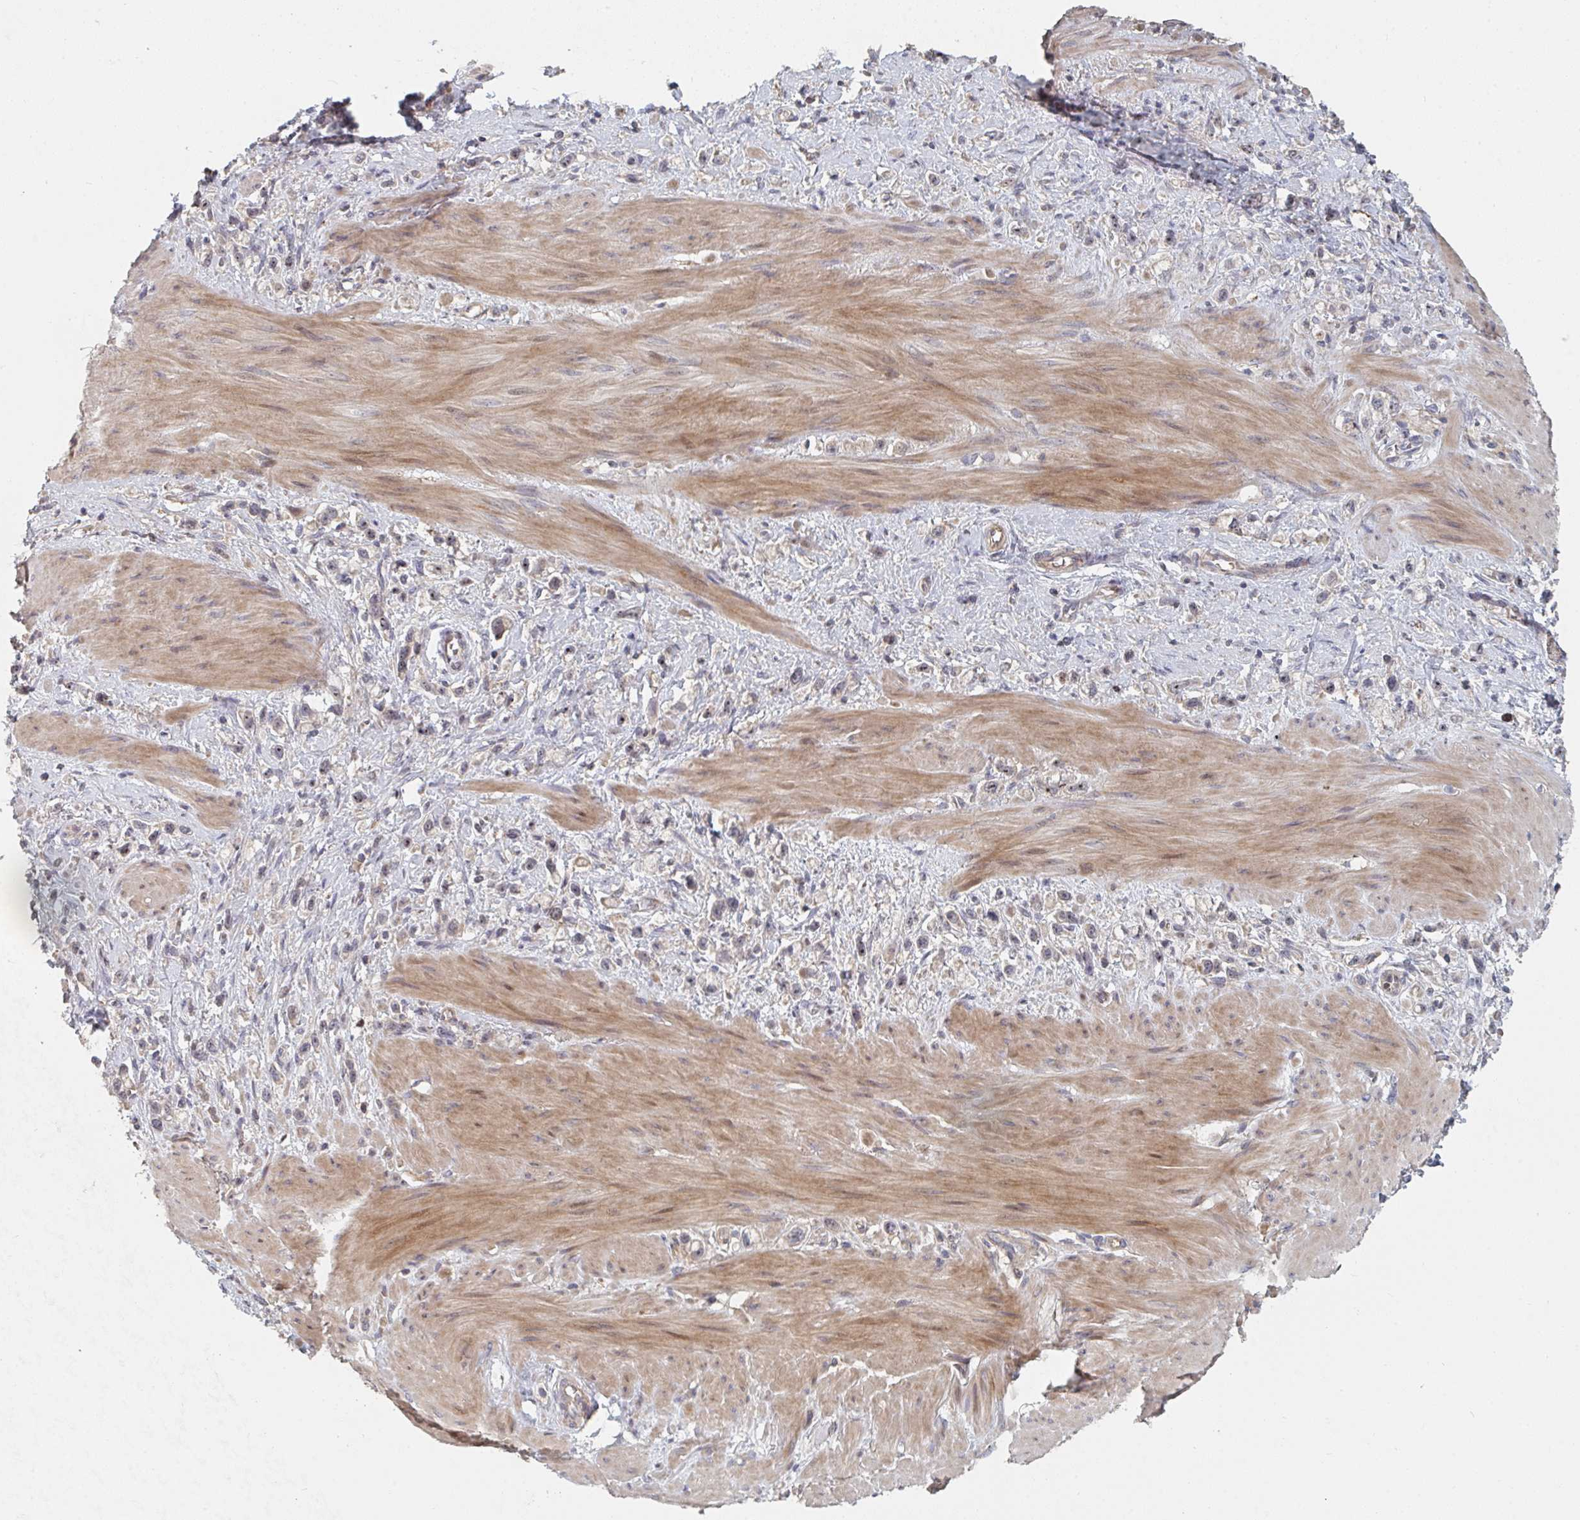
{"staining": {"intensity": "negative", "quantity": "none", "location": "none"}, "tissue": "stomach cancer", "cell_type": "Tumor cells", "image_type": "cancer", "snomed": [{"axis": "morphology", "description": "Adenocarcinoma, NOS"}, {"axis": "topography", "description": "Stomach"}], "caption": "Histopathology image shows no significant protein staining in tumor cells of stomach adenocarcinoma.", "gene": "PTEN", "patient": {"sex": "female", "age": 65}}